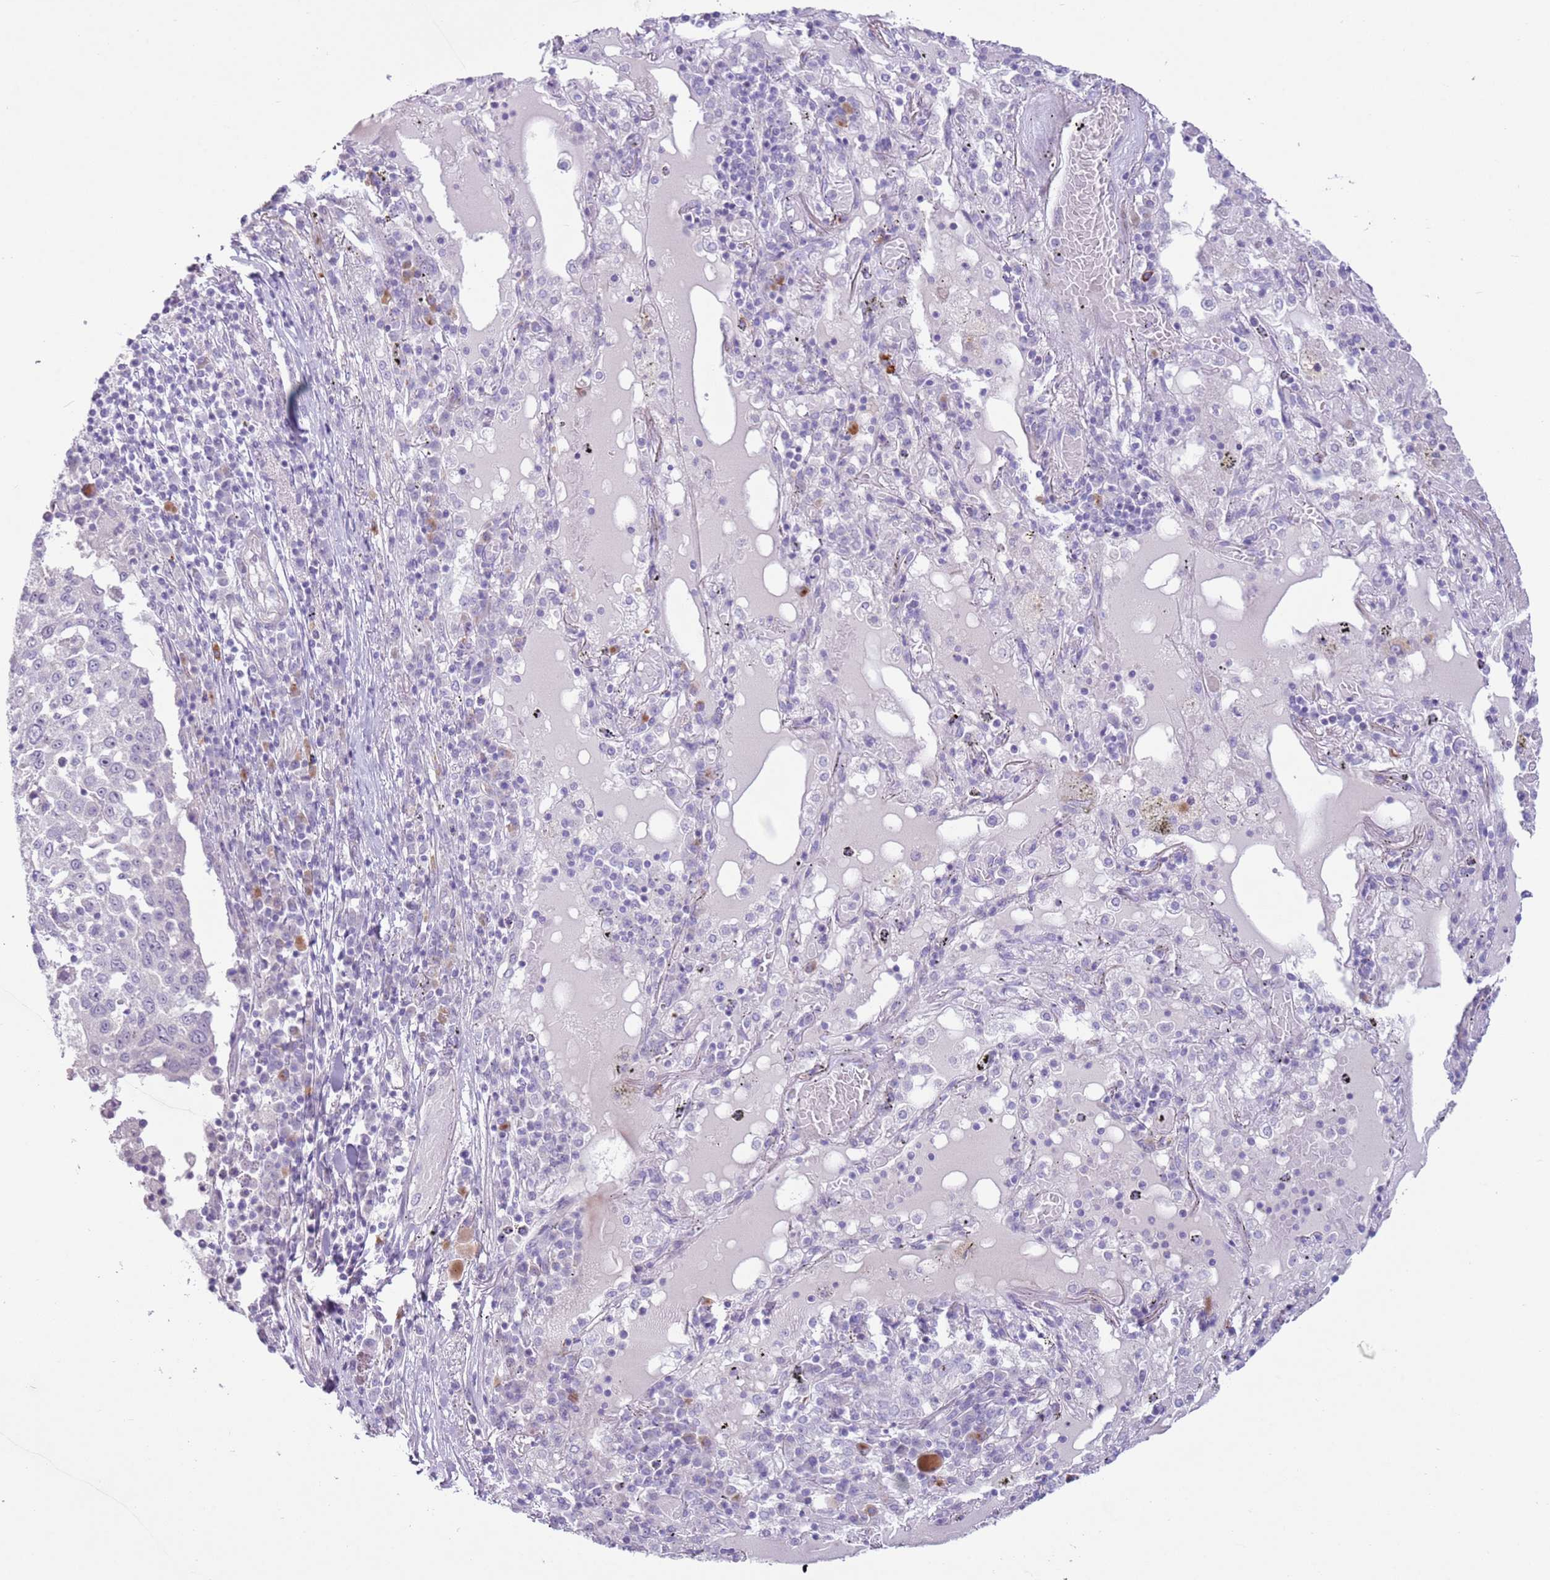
{"staining": {"intensity": "negative", "quantity": "none", "location": "none"}, "tissue": "lung cancer", "cell_type": "Tumor cells", "image_type": "cancer", "snomed": [{"axis": "morphology", "description": "Squamous cell carcinoma, NOS"}, {"axis": "topography", "description": "Lung"}], "caption": "Immunohistochemistry (IHC) micrograph of neoplastic tissue: human lung cancer (squamous cell carcinoma) stained with DAB (3,3'-diaminobenzidine) reveals no significant protein staining in tumor cells.", "gene": "ZNF239", "patient": {"sex": "male", "age": 65}}